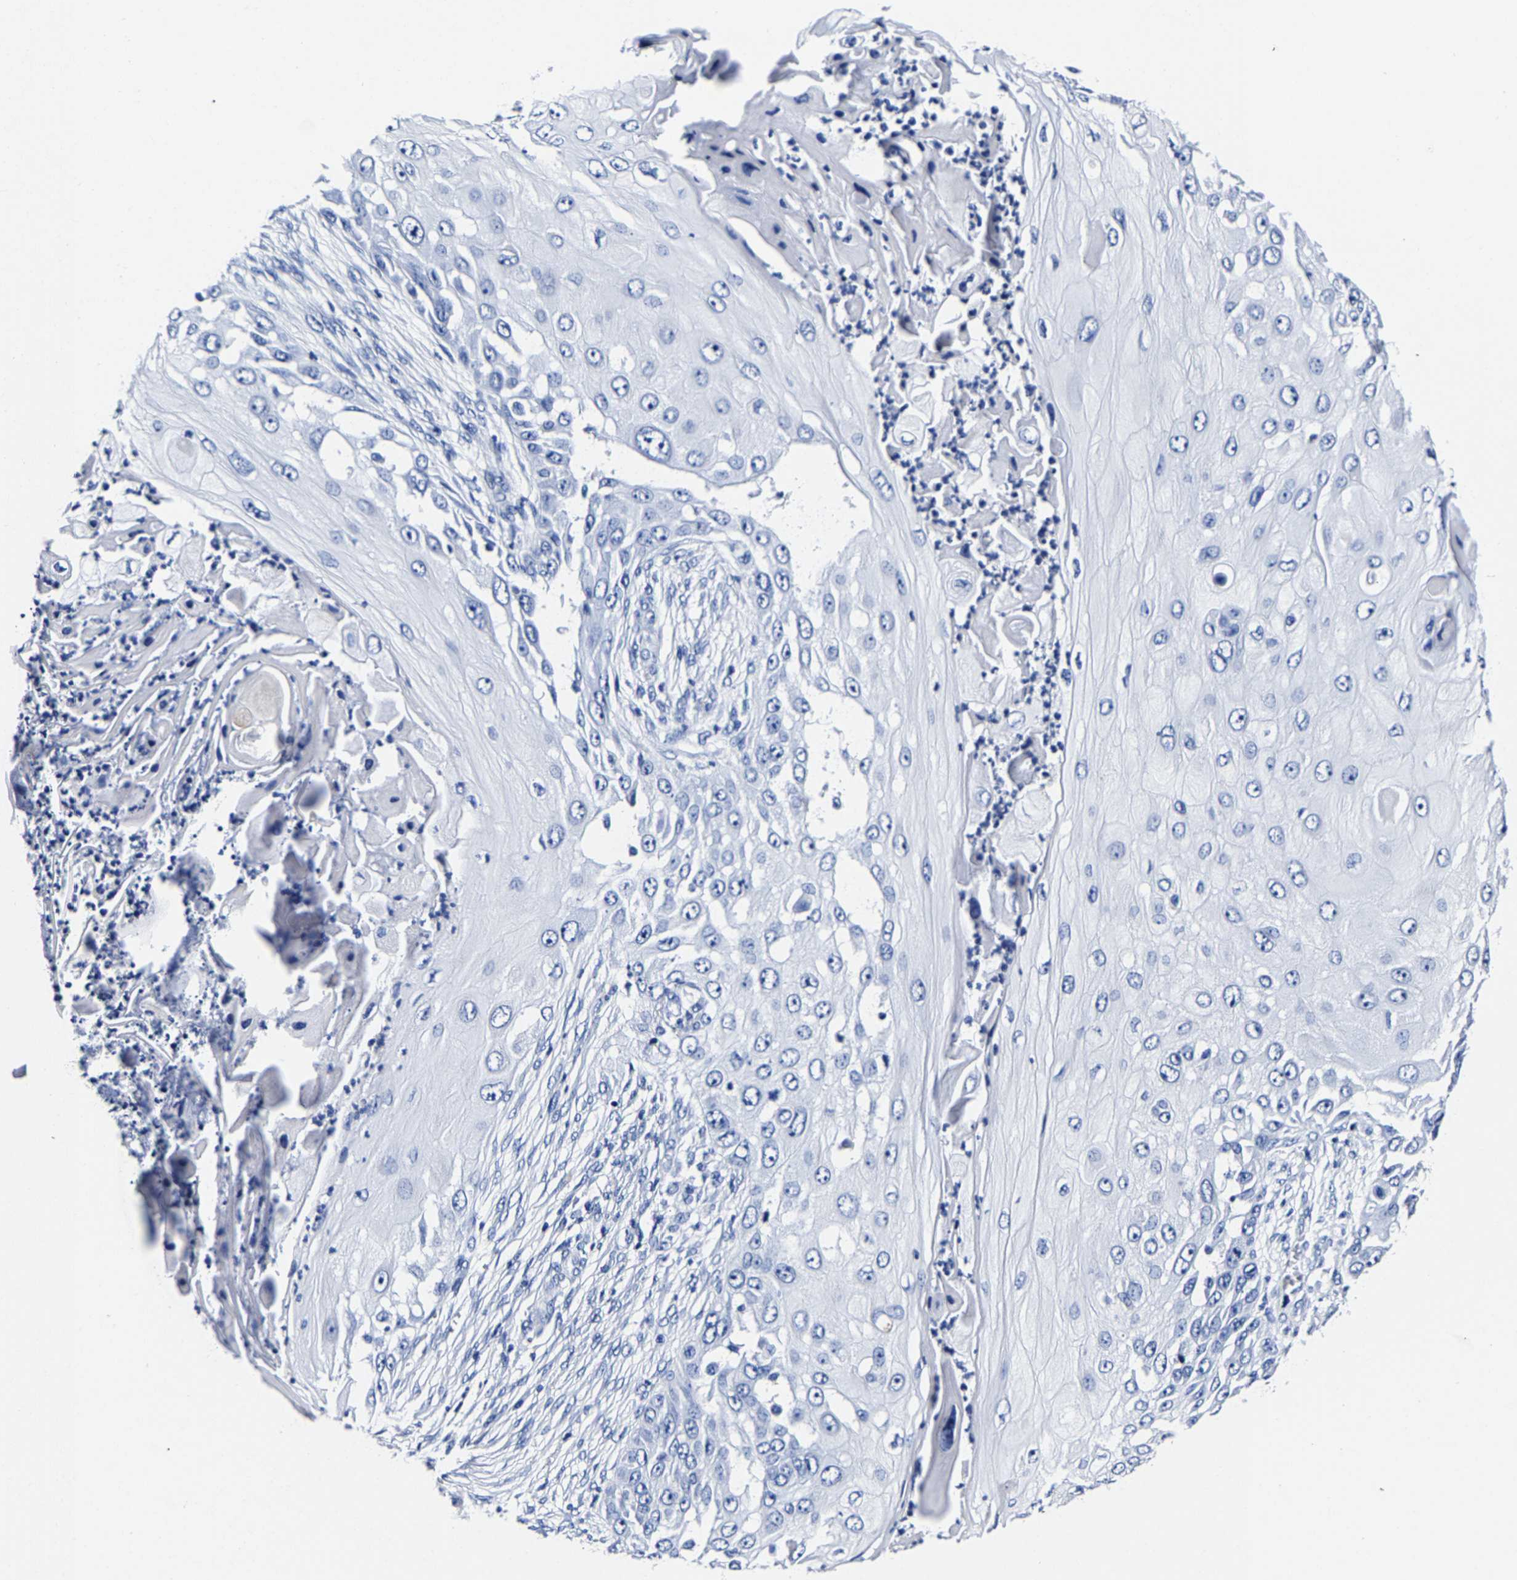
{"staining": {"intensity": "negative", "quantity": "none", "location": "none"}, "tissue": "skin cancer", "cell_type": "Tumor cells", "image_type": "cancer", "snomed": [{"axis": "morphology", "description": "Squamous cell carcinoma, NOS"}, {"axis": "topography", "description": "Skin"}], "caption": "An immunohistochemistry (IHC) image of skin squamous cell carcinoma is shown. There is no staining in tumor cells of skin squamous cell carcinoma.", "gene": "CPA2", "patient": {"sex": "female", "age": 44}}